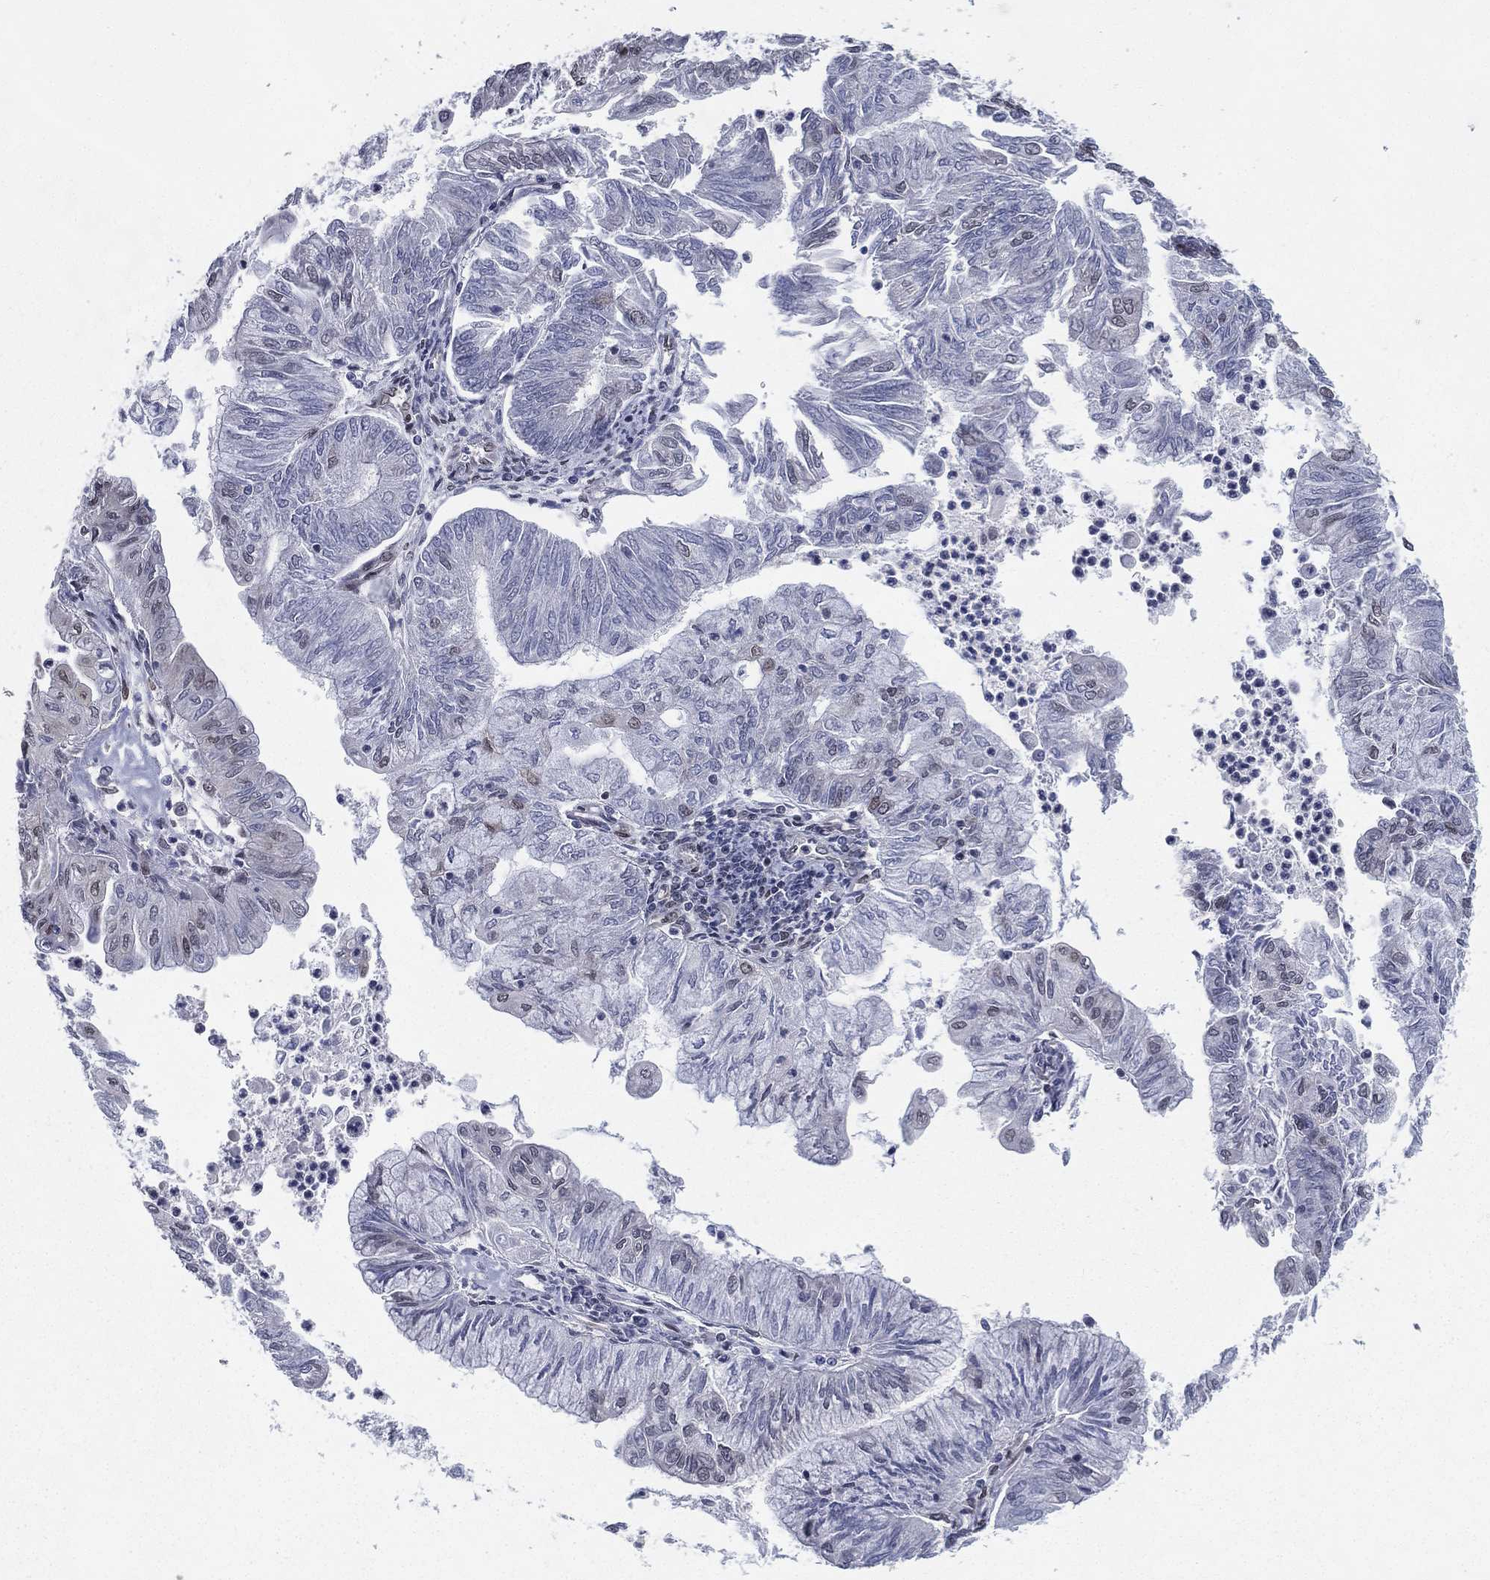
{"staining": {"intensity": "weak", "quantity": "<25%", "location": "nuclear"}, "tissue": "endometrial cancer", "cell_type": "Tumor cells", "image_type": "cancer", "snomed": [{"axis": "morphology", "description": "Adenocarcinoma, NOS"}, {"axis": "topography", "description": "Endometrium"}], "caption": "Endometrial cancer stained for a protein using immunohistochemistry shows no expression tumor cells.", "gene": "FUBP3", "patient": {"sex": "female", "age": 59}}